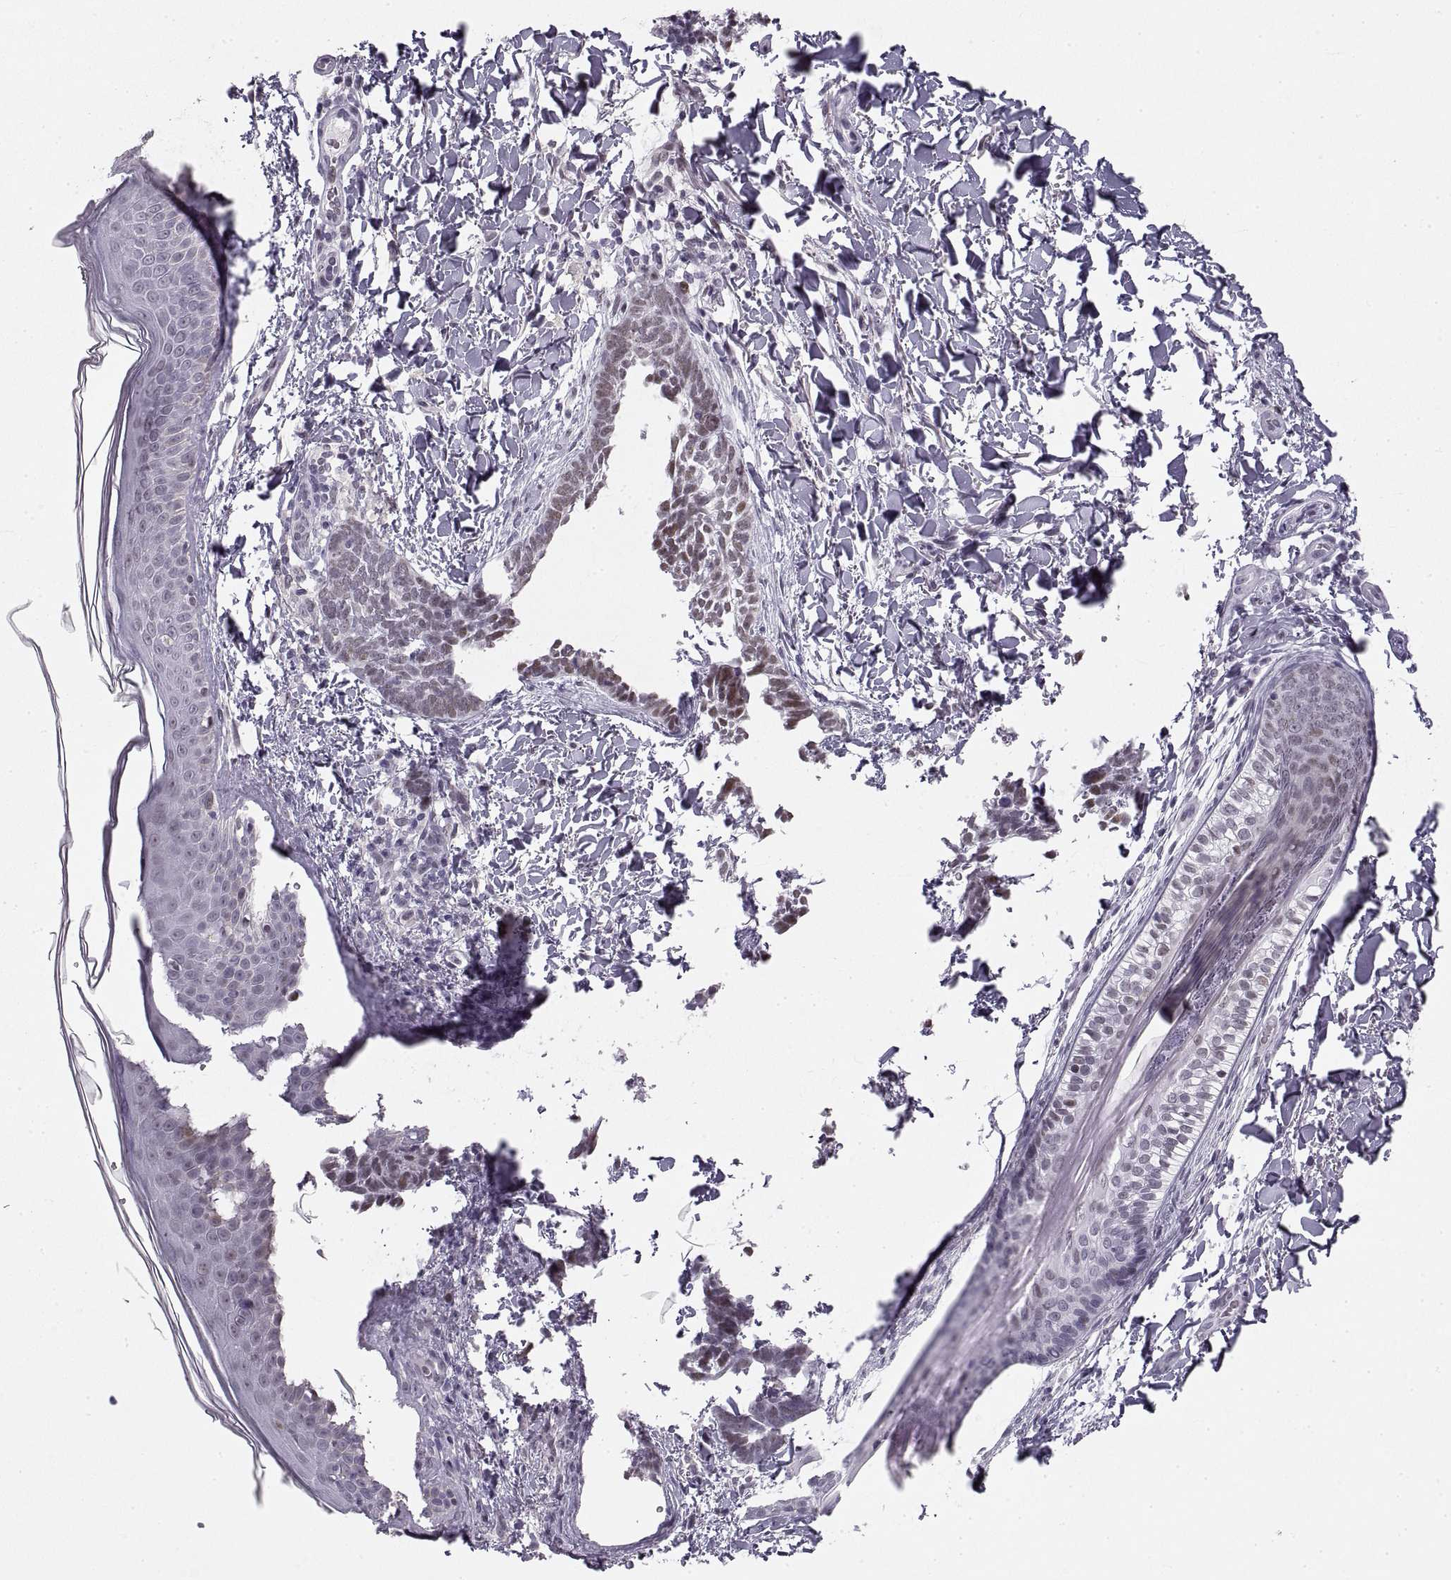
{"staining": {"intensity": "weak", "quantity": "<25%", "location": "nuclear"}, "tissue": "skin cancer", "cell_type": "Tumor cells", "image_type": "cancer", "snomed": [{"axis": "morphology", "description": "Normal tissue, NOS"}, {"axis": "morphology", "description": "Basal cell carcinoma"}, {"axis": "topography", "description": "Skin"}], "caption": "This is an IHC micrograph of human skin basal cell carcinoma. There is no expression in tumor cells.", "gene": "NANOS3", "patient": {"sex": "male", "age": 46}}